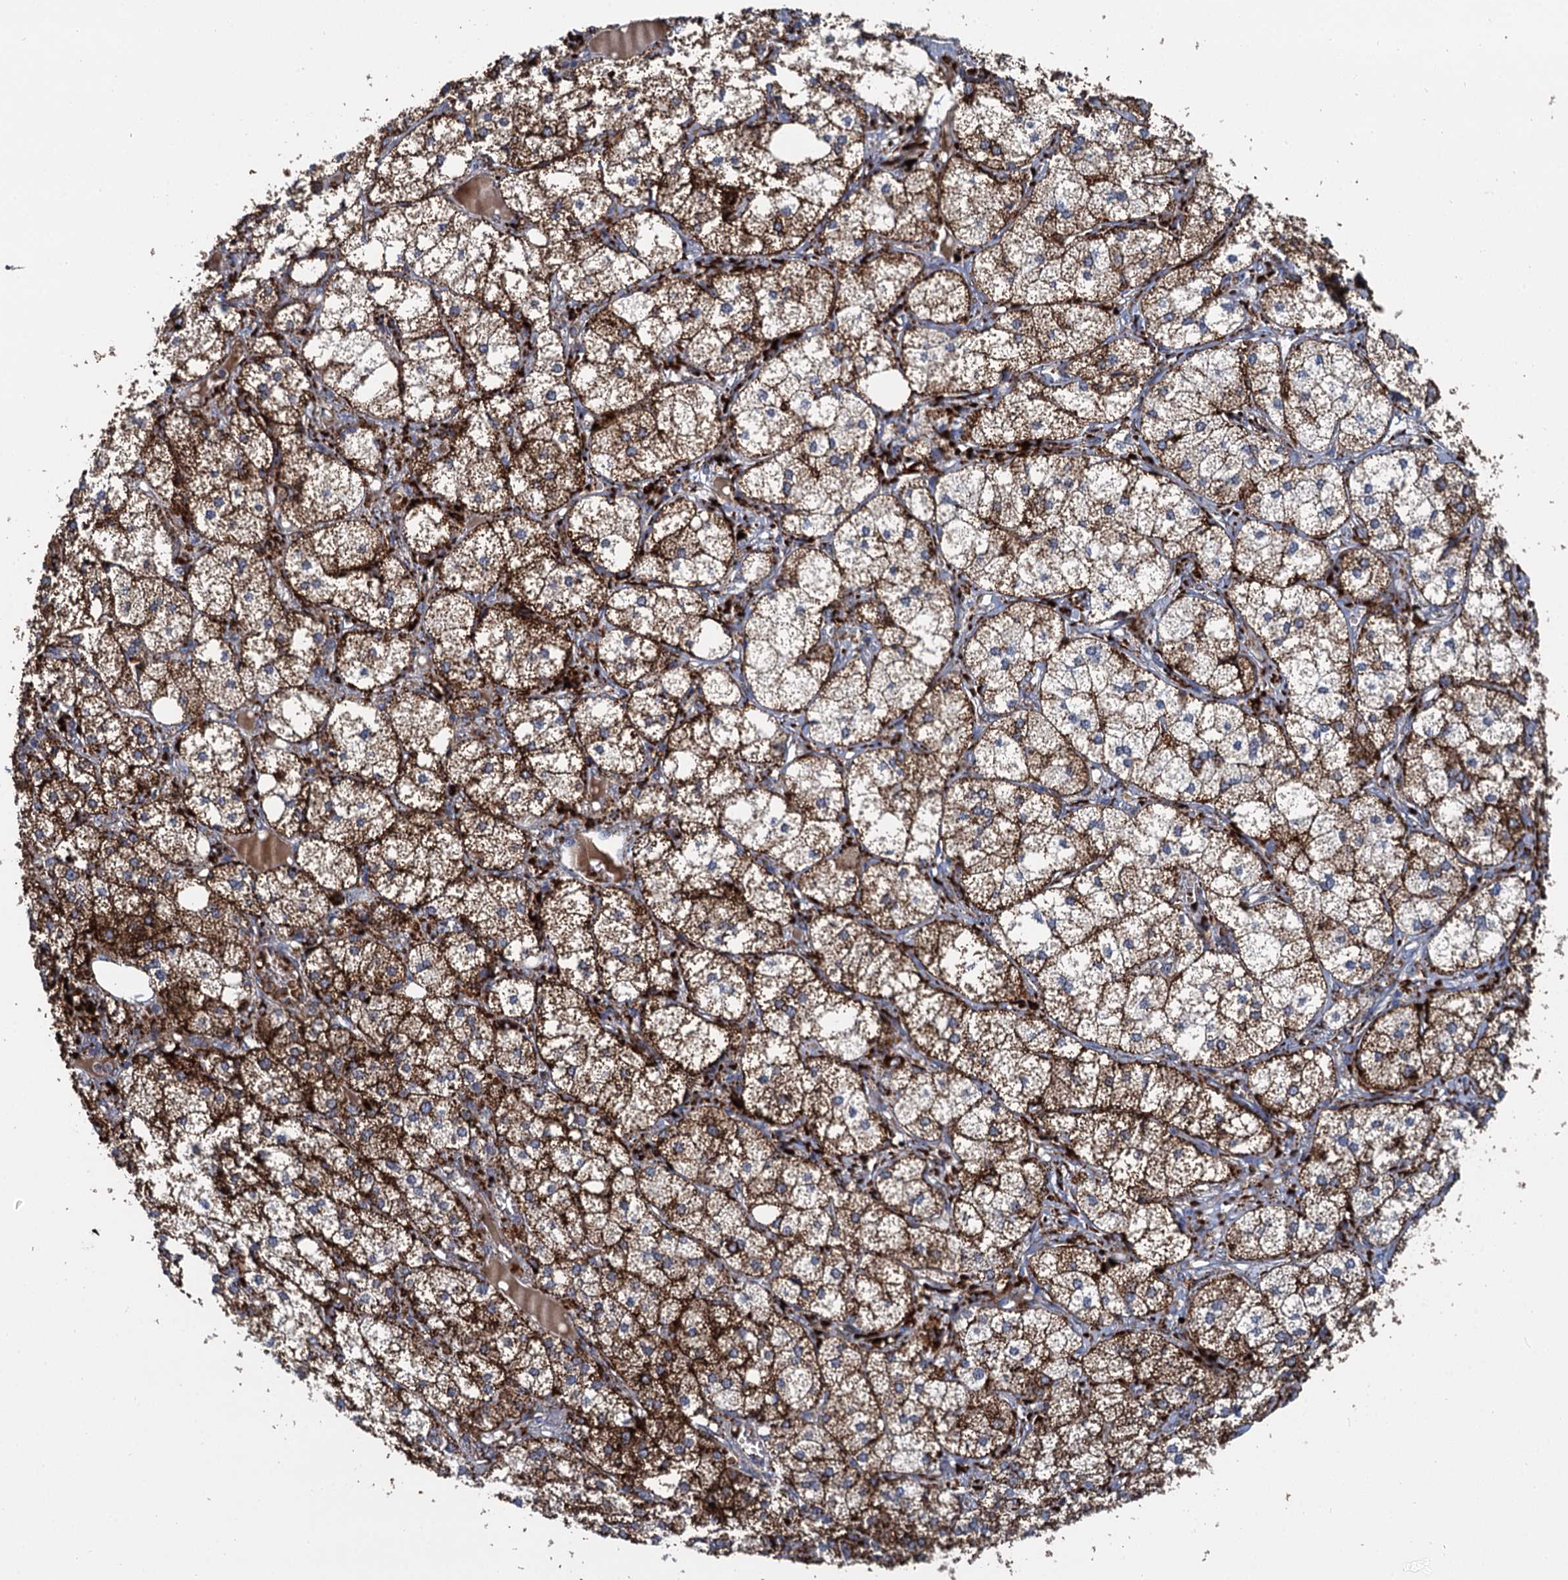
{"staining": {"intensity": "strong", "quantity": ">75%", "location": "cytoplasmic/membranous"}, "tissue": "adrenal gland", "cell_type": "Glandular cells", "image_type": "normal", "snomed": [{"axis": "morphology", "description": "Normal tissue, NOS"}, {"axis": "topography", "description": "Adrenal gland"}], "caption": "Strong cytoplasmic/membranous expression for a protein is appreciated in approximately >75% of glandular cells of unremarkable adrenal gland using immunohistochemistry (IHC).", "gene": "GBA1", "patient": {"sex": "female", "age": 61}}